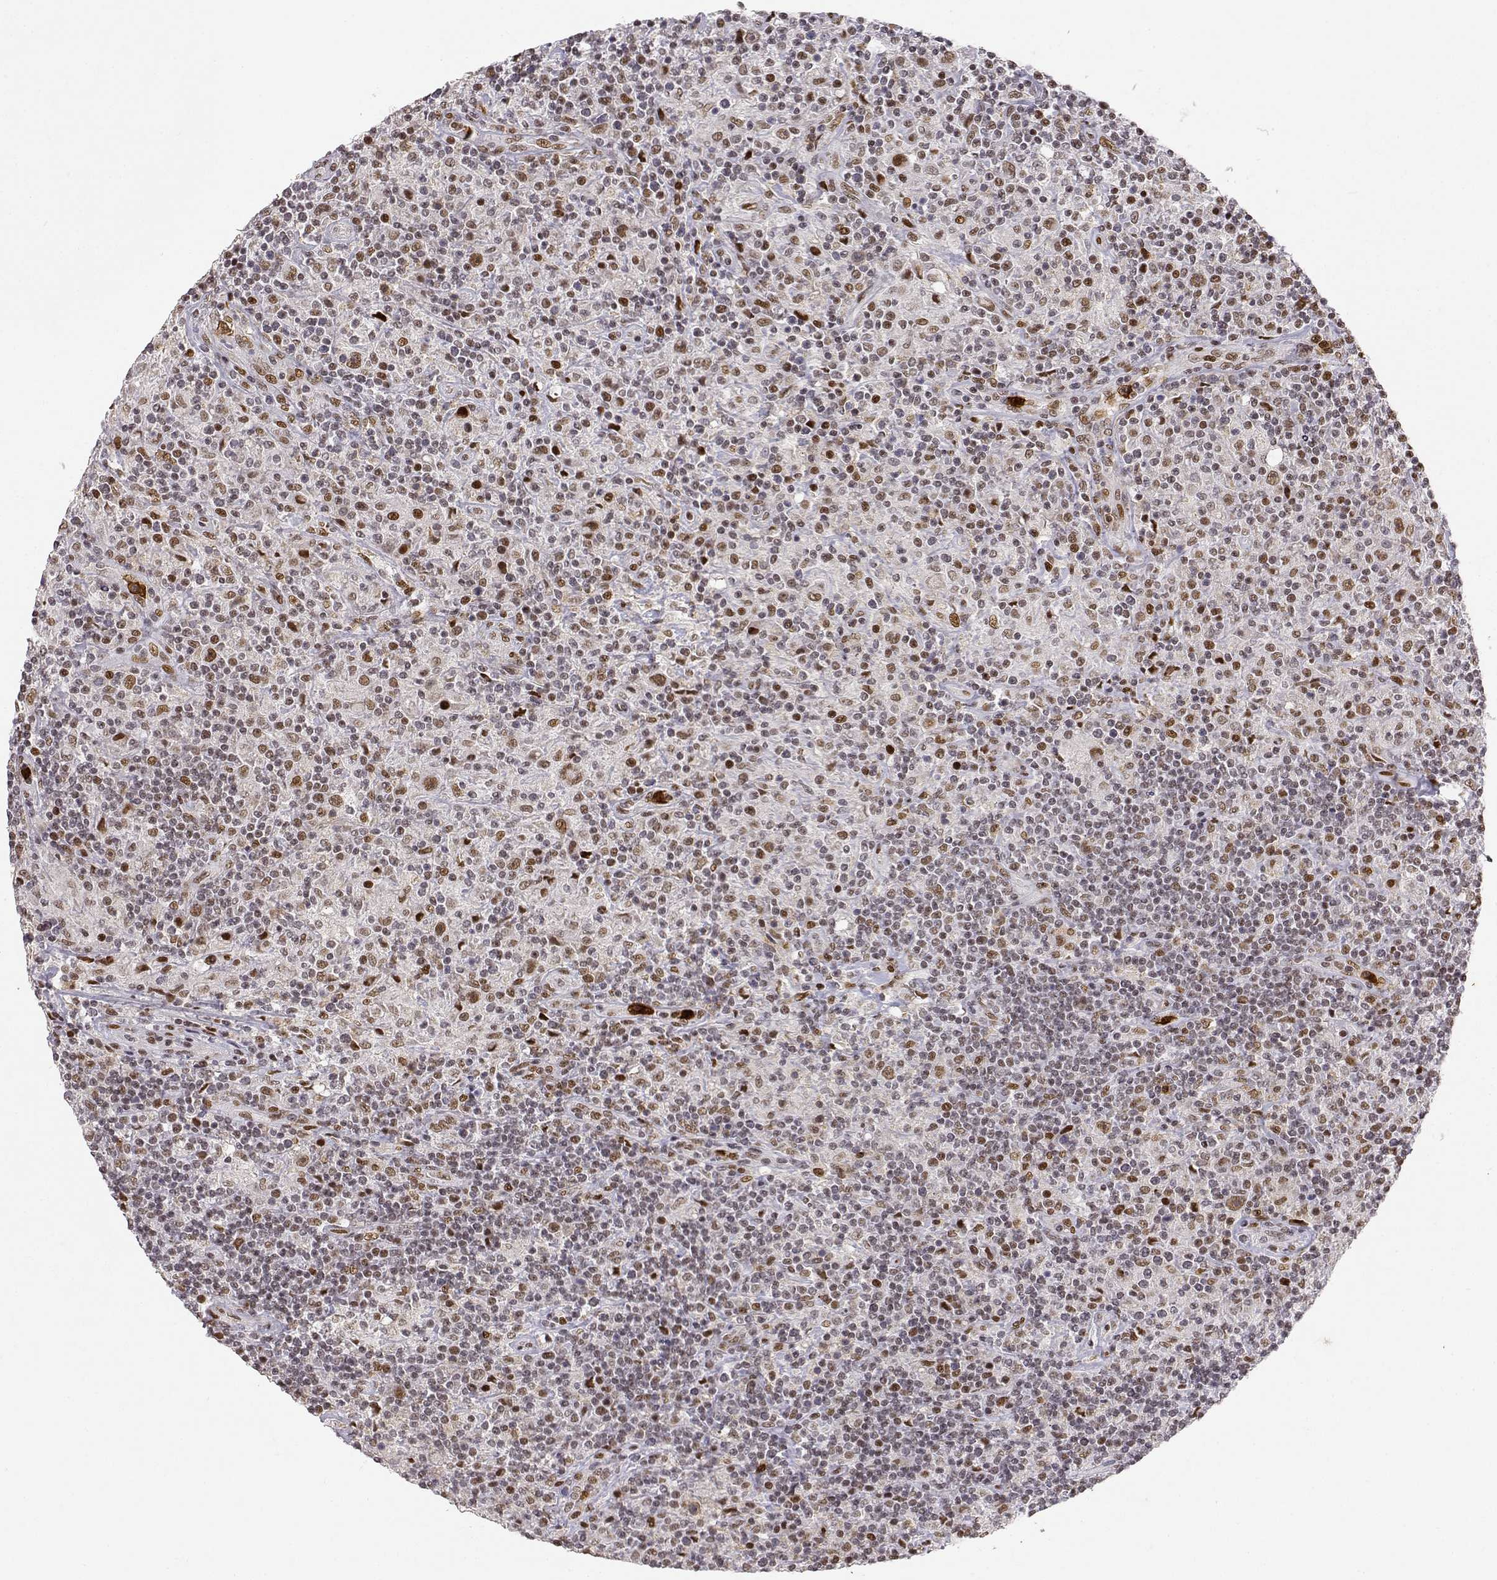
{"staining": {"intensity": "weak", "quantity": ">75%", "location": "nuclear"}, "tissue": "lymphoma", "cell_type": "Tumor cells", "image_type": "cancer", "snomed": [{"axis": "morphology", "description": "Hodgkin's disease, NOS"}, {"axis": "topography", "description": "Lymph node"}], "caption": "An image showing weak nuclear positivity in about >75% of tumor cells in lymphoma, as visualized by brown immunohistochemical staining.", "gene": "RSF1", "patient": {"sex": "male", "age": 70}}